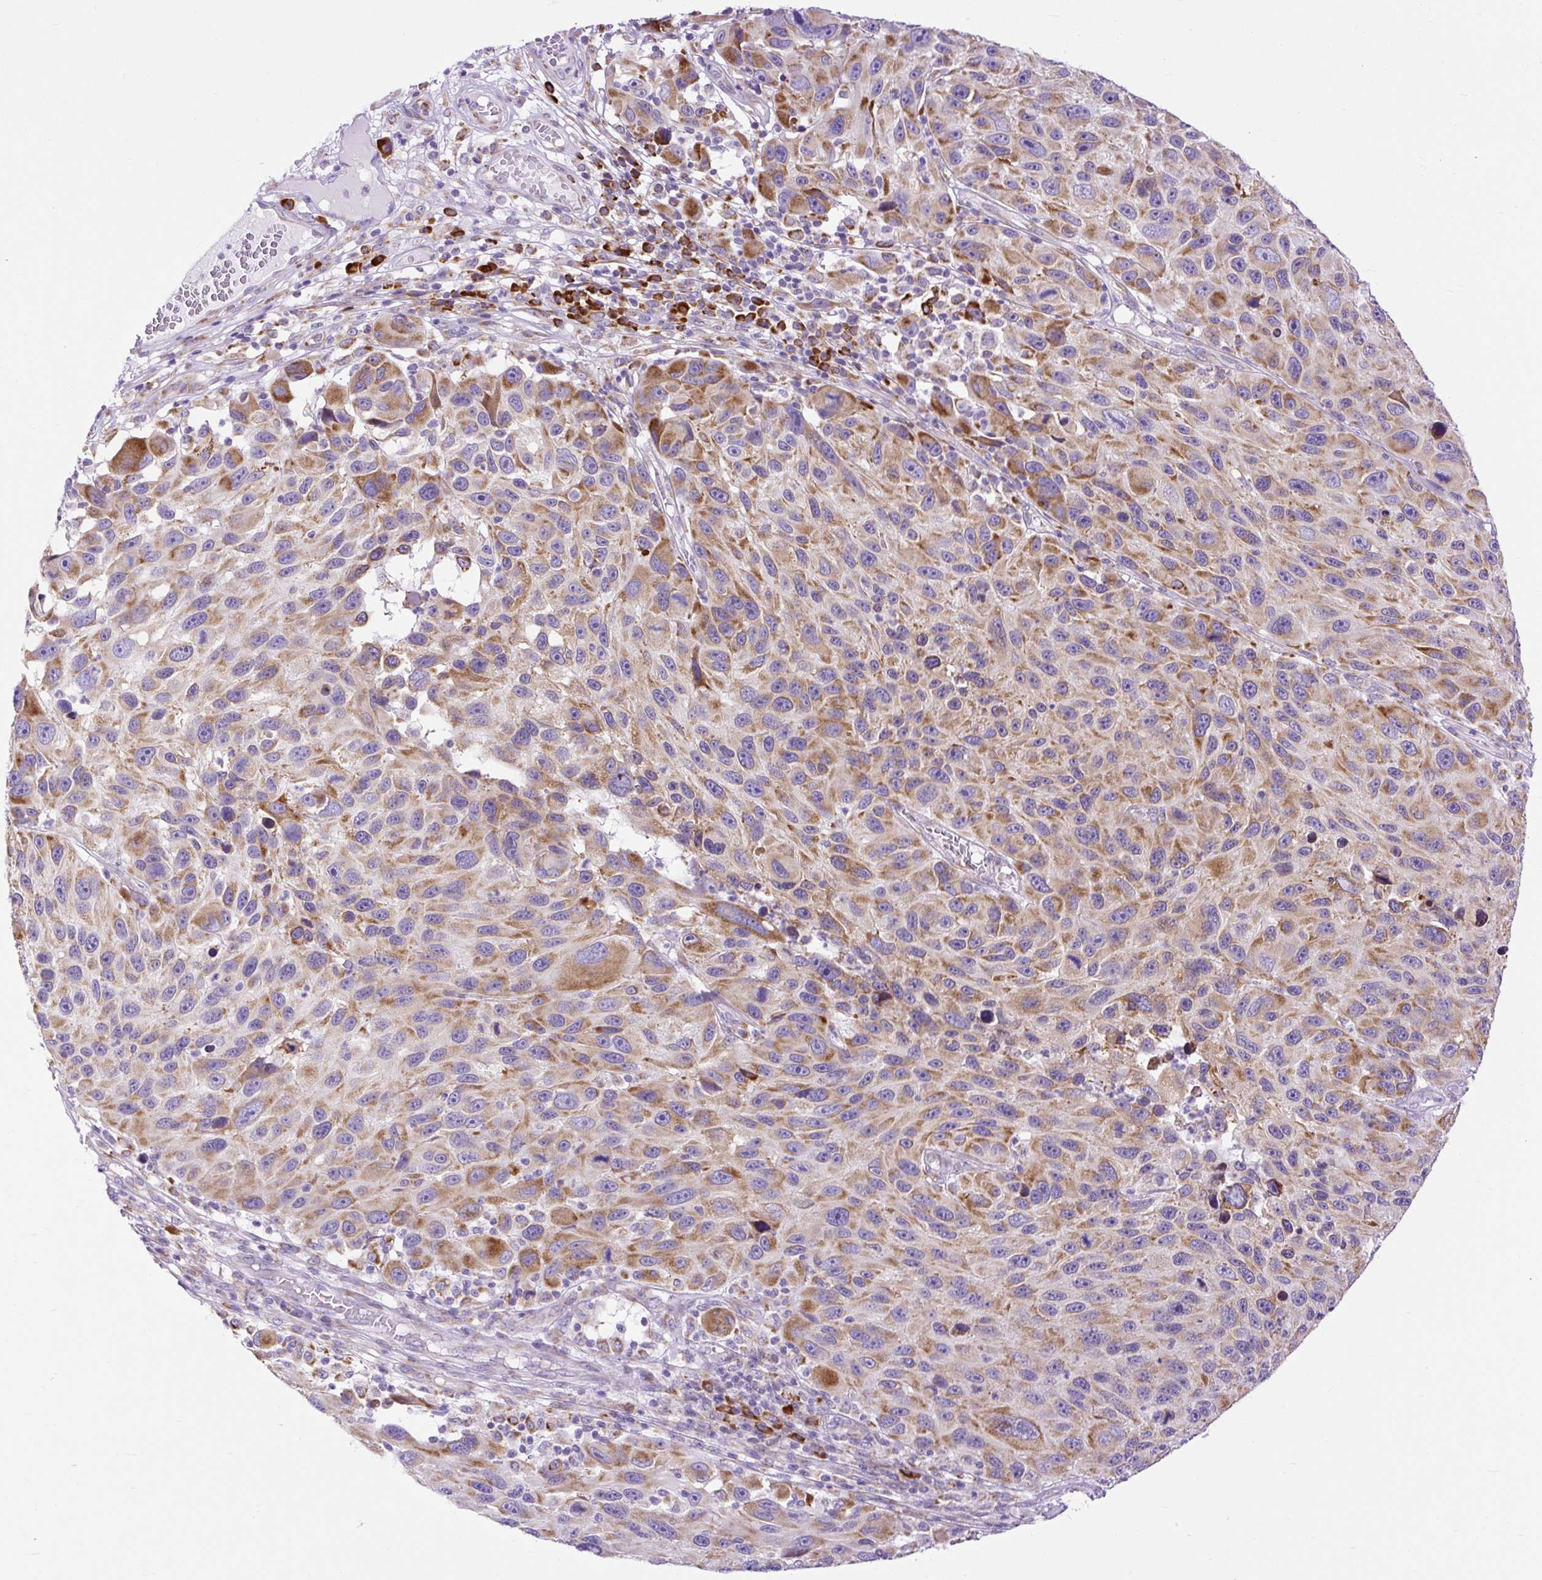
{"staining": {"intensity": "moderate", "quantity": ">75%", "location": "cytoplasmic/membranous"}, "tissue": "melanoma", "cell_type": "Tumor cells", "image_type": "cancer", "snomed": [{"axis": "morphology", "description": "Malignant melanoma, NOS"}, {"axis": "topography", "description": "Skin"}], "caption": "Protein expression analysis of malignant melanoma shows moderate cytoplasmic/membranous staining in about >75% of tumor cells.", "gene": "DDOST", "patient": {"sex": "male", "age": 53}}